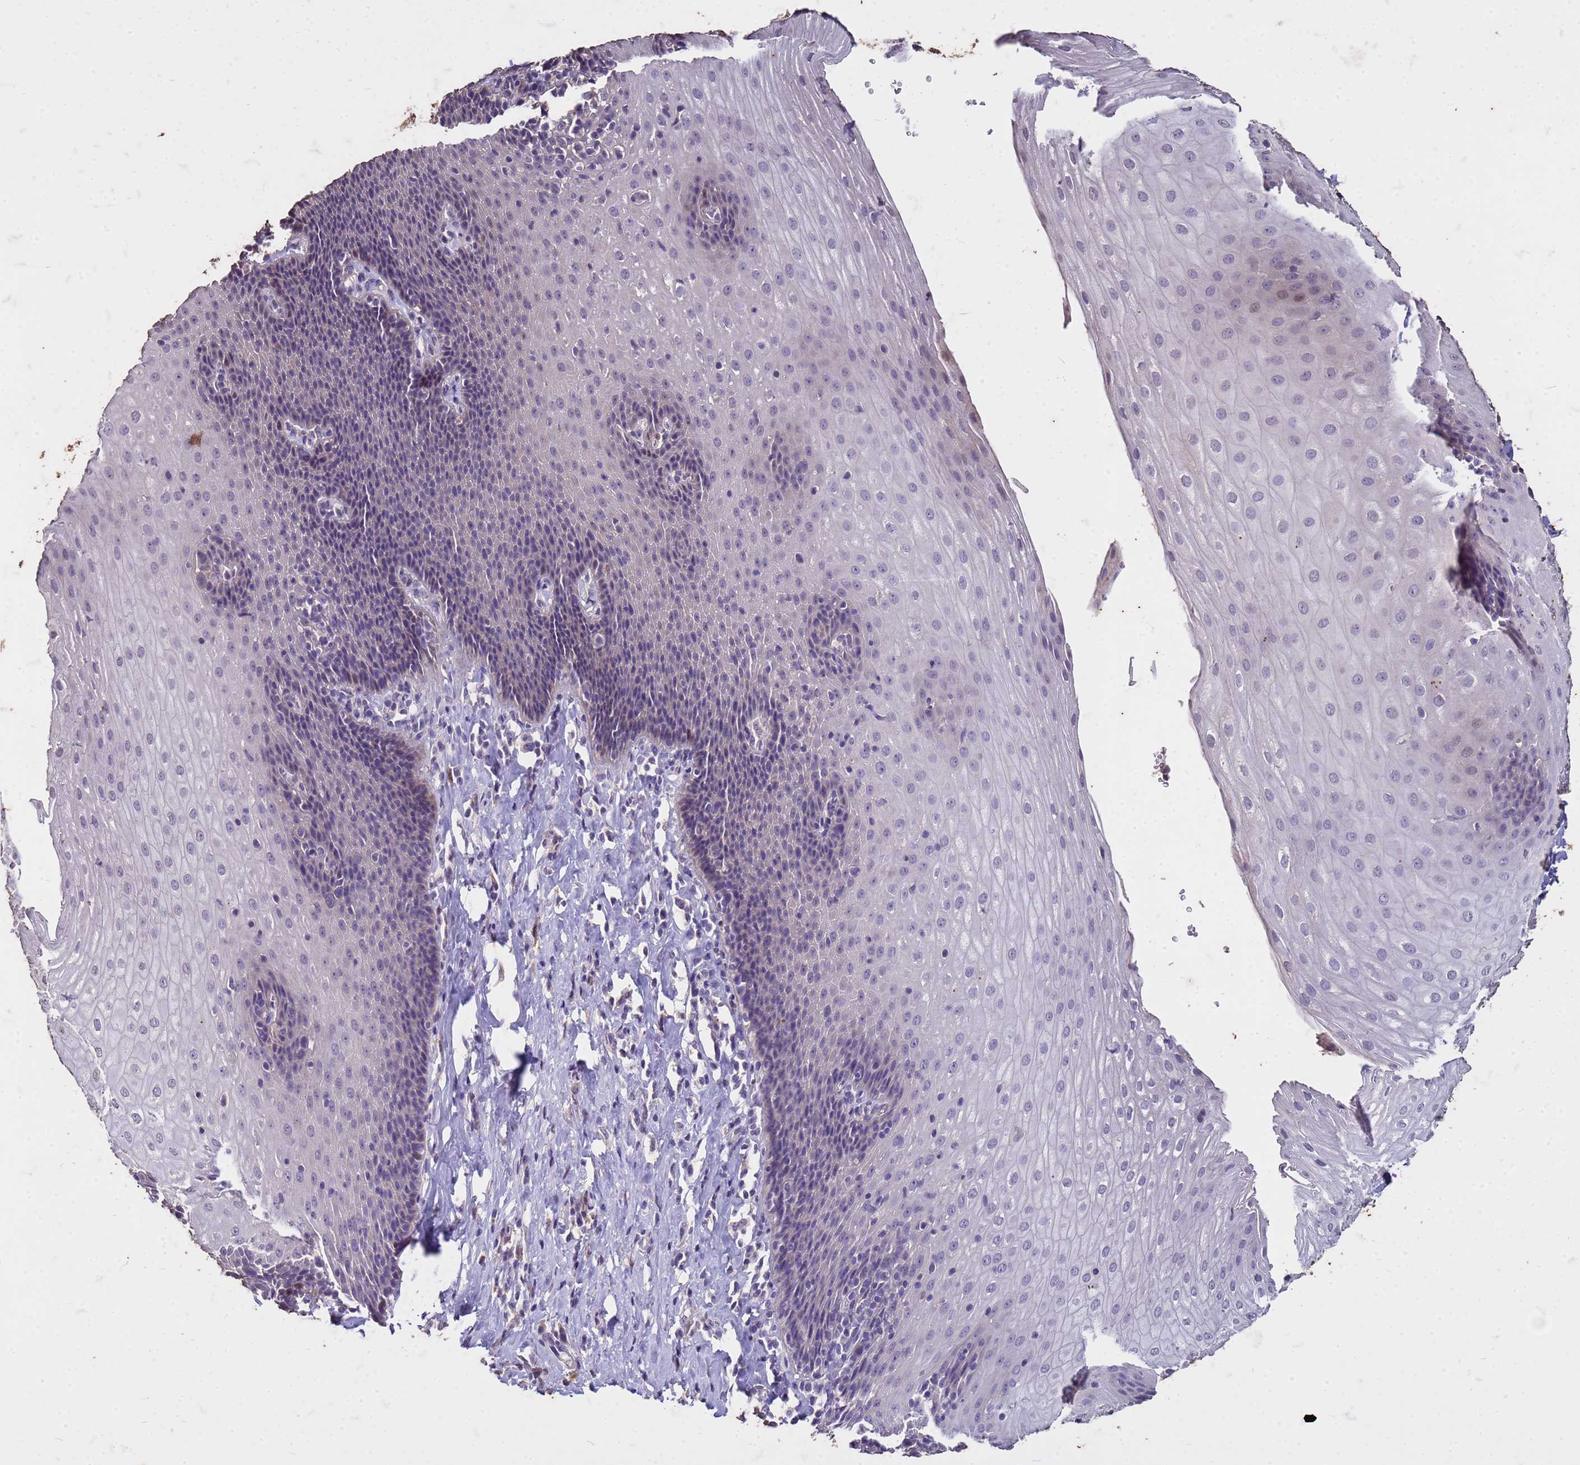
{"staining": {"intensity": "negative", "quantity": "none", "location": "none"}, "tissue": "esophagus", "cell_type": "Squamous epithelial cells", "image_type": "normal", "snomed": [{"axis": "morphology", "description": "Normal tissue, NOS"}, {"axis": "topography", "description": "Esophagus"}], "caption": "A high-resolution photomicrograph shows immunohistochemistry (IHC) staining of unremarkable esophagus, which reveals no significant staining in squamous epithelial cells. Brightfield microscopy of immunohistochemistry stained with DAB (3,3'-diaminobenzidine) (brown) and hematoxylin (blue), captured at high magnification.", "gene": "FAM184B", "patient": {"sex": "female", "age": 61}}